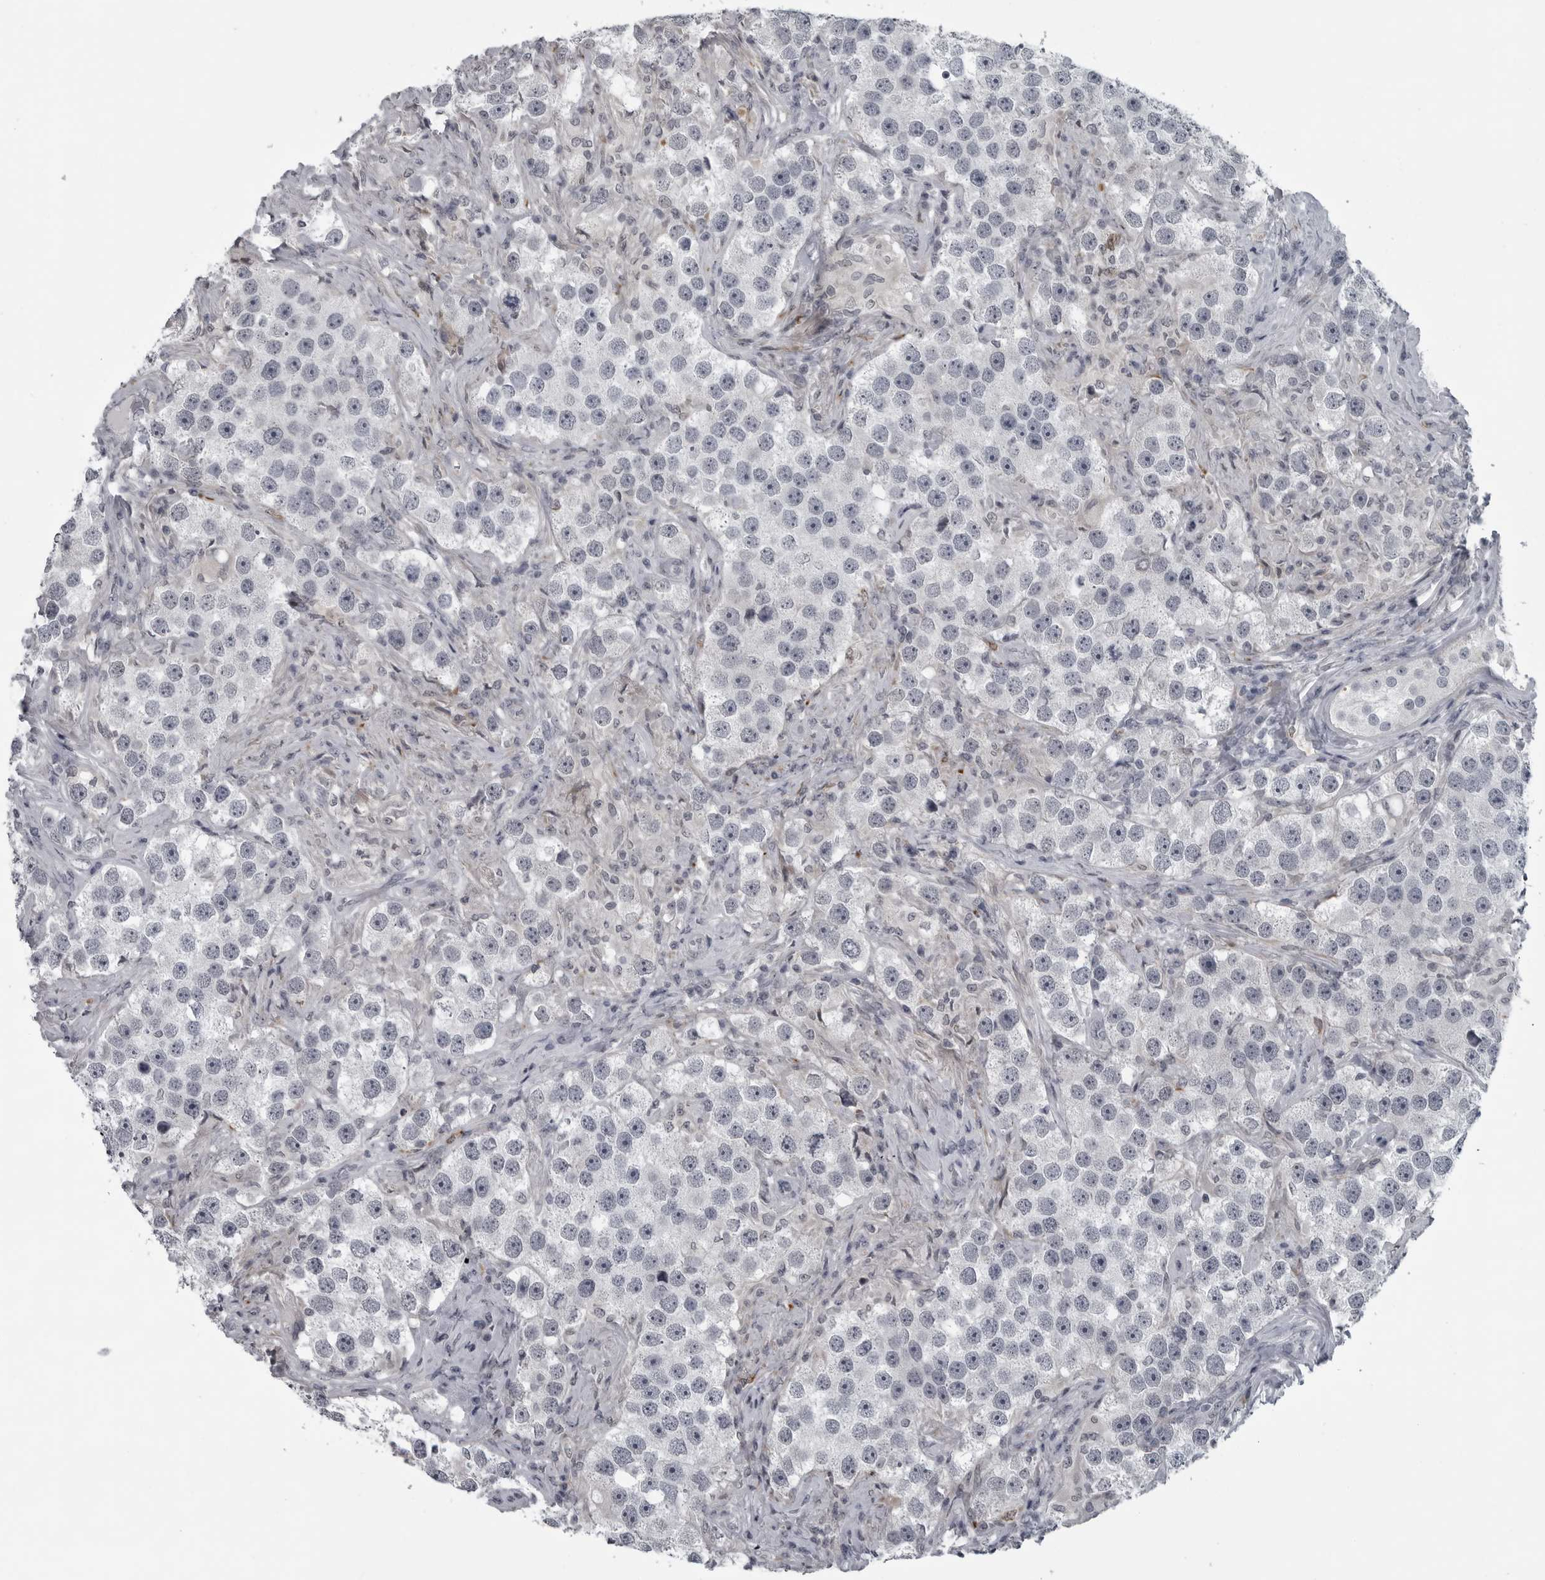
{"staining": {"intensity": "negative", "quantity": "none", "location": "none"}, "tissue": "testis cancer", "cell_type": "Tumor cells", "image_type": "cancer", "snomed": [{"axis": "morphology", "description": "Seminoma, NOS"}, {"axis": "topography", "description": "Testis"}], "caption": "Testis seminoma was stained to show a protein in brown. There is no significant positivity in tumor cells. Brightfield microscopy of immunohistochemistry (IHC) stained with DAB (3,3'-diaminobenzidine) (brown) and hematoxylin (blue), captured at high magnification.", "gene": "LYSMD1", "patient": {"sex": "male", "age": 49}}